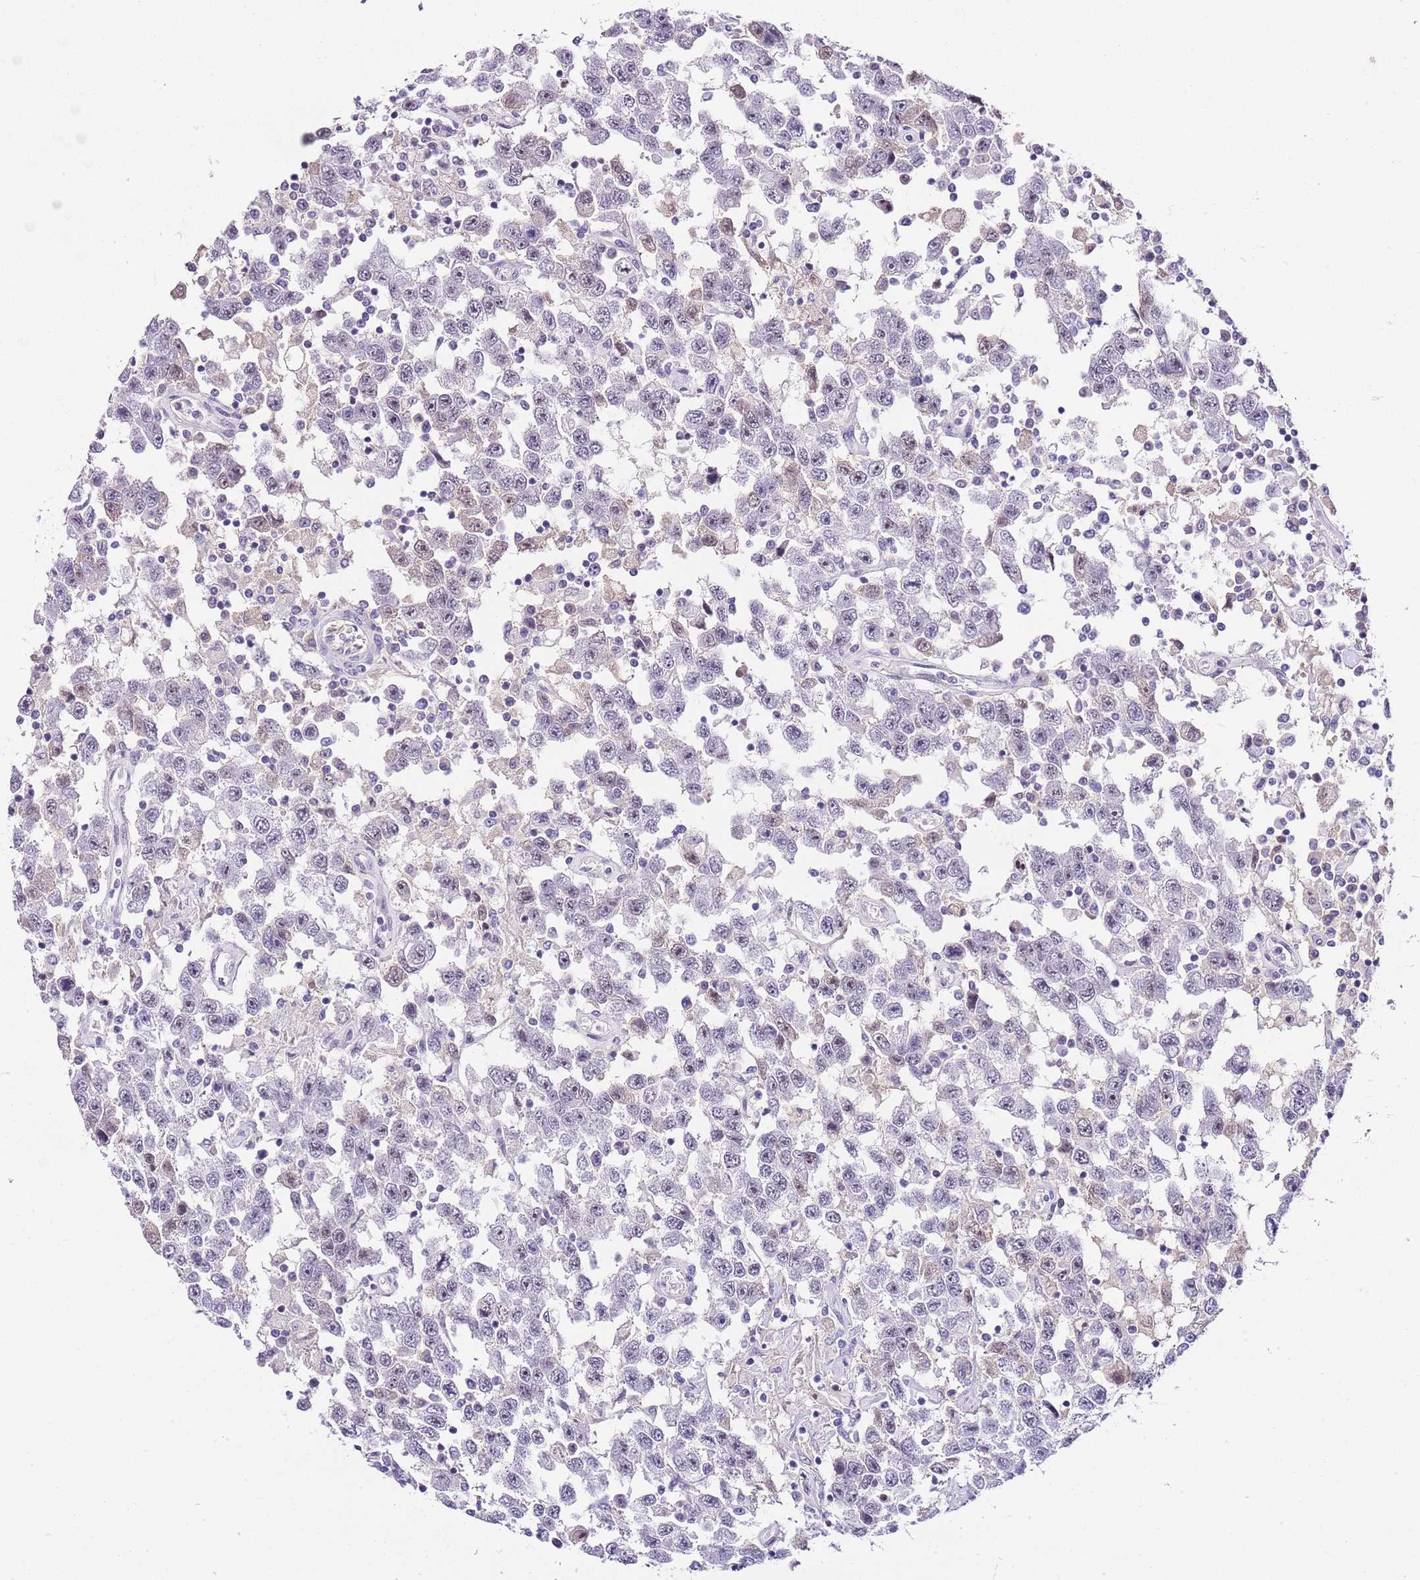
{"staining": {"intensity": "negative", "quantity": "none", "location": "none"}, "tissue": "testis cancer", "cell_type": "Tumor cells", "image_type": "cancer", "snomed": [{"axis": "morphology", "description": "Seminoma, NOS"}, {"axis": "topography", "description": "Testis"}], "caption": "Immunohistochemical staining of testis cancer (seminoma) reveals no significant positivity in tumor cells.", "gene": "NOP56", "patient": {"sex": "male", "age": 41}}